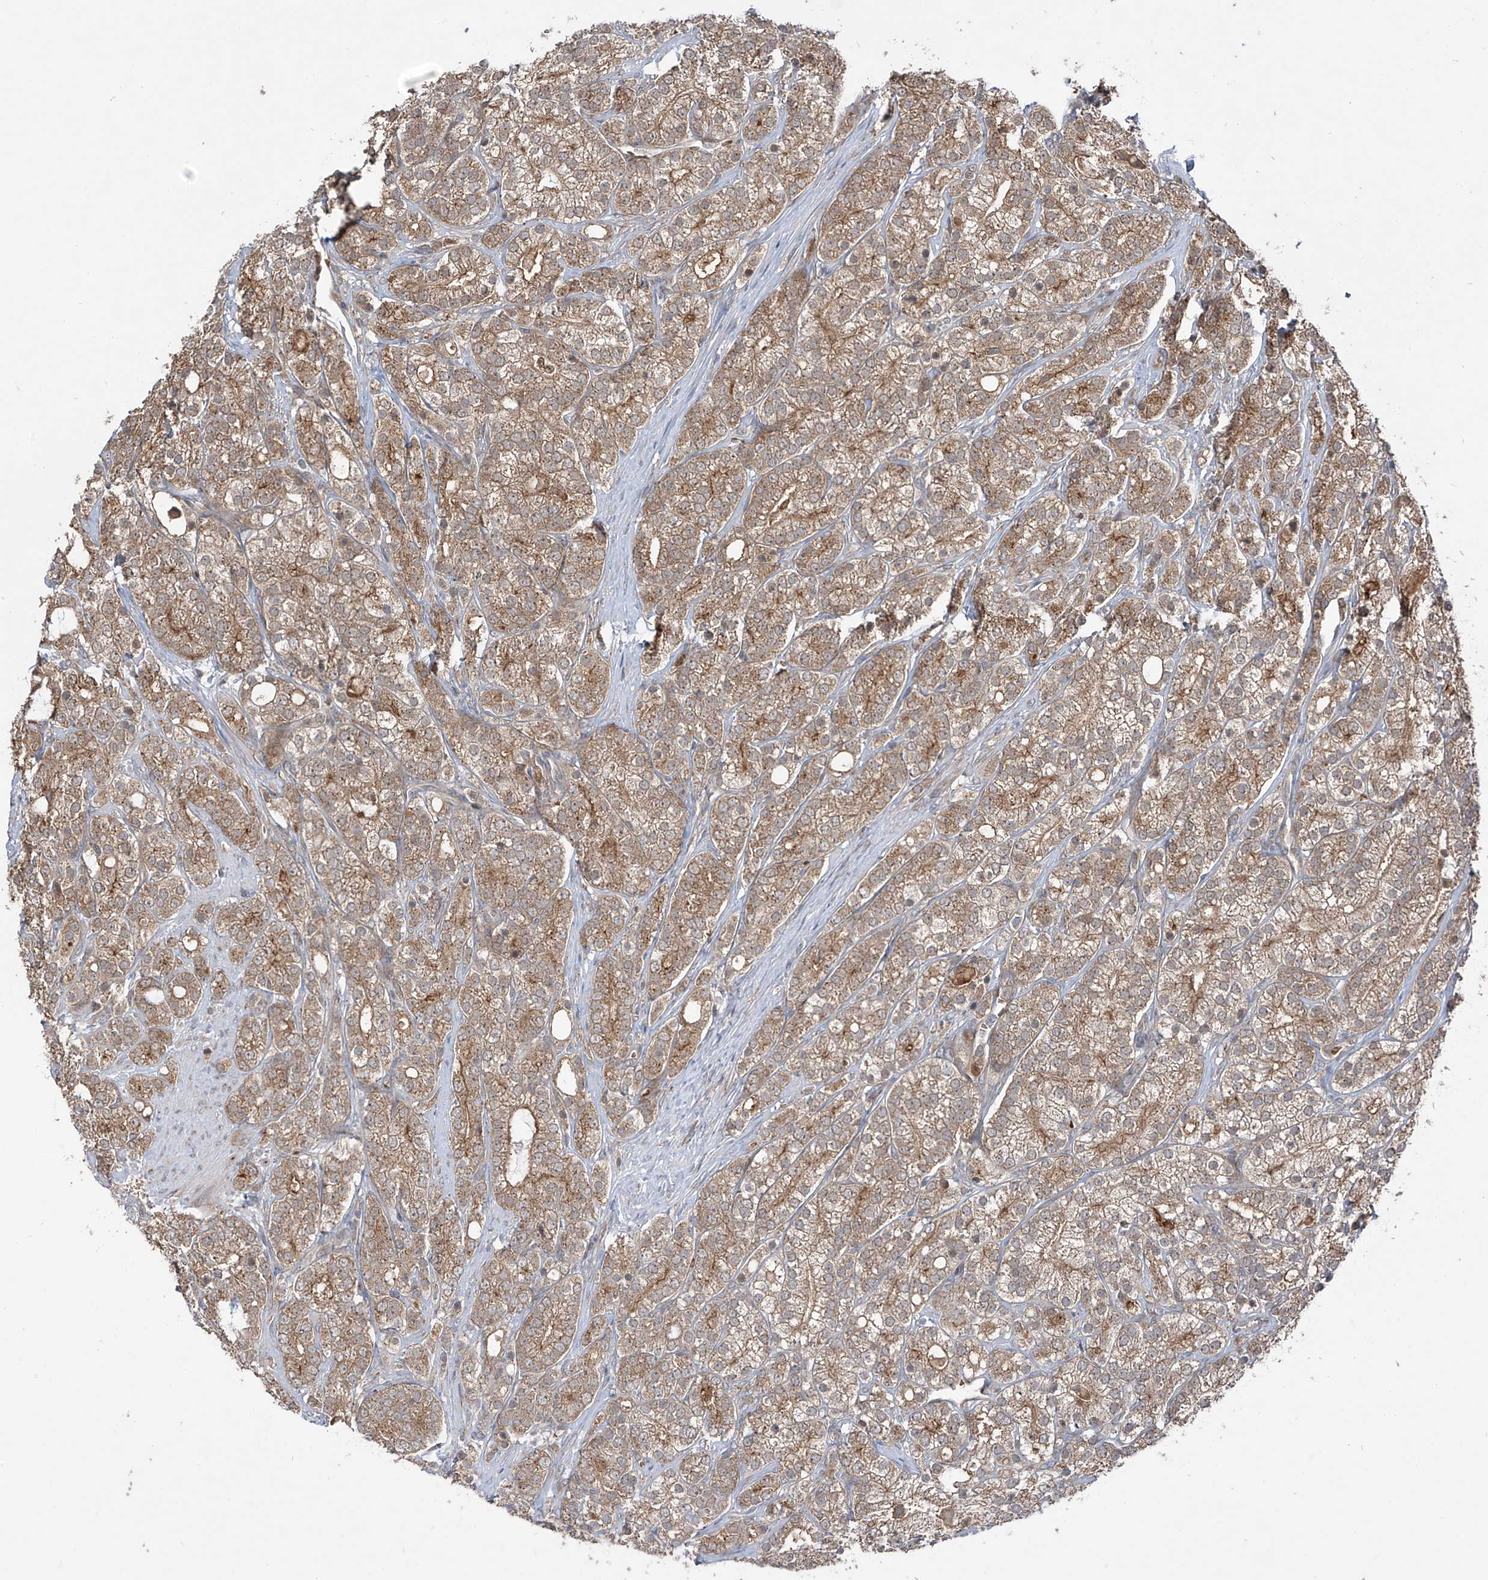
{"staining": {"intensity": "moderate", "quantity": ">75%", "location": "cytoplasmic/membranous"}, "tissue": "prostate cancer", "cell_type": "Tumor cells", "image_type": "cancer", "snomed": [{"axis": "morphology", "description": "Adenocarcinoma, High grade"}, {"axis": "topography", "description": "Prostate"}], "caption": "Human prostate cancer (adenocarcinoma (high-grade)) stained with a protein marker exhibits moderate staining in tumor cells.", "gene": "ZDHHC9", "patient": {"sex": "male", "age": 57}}